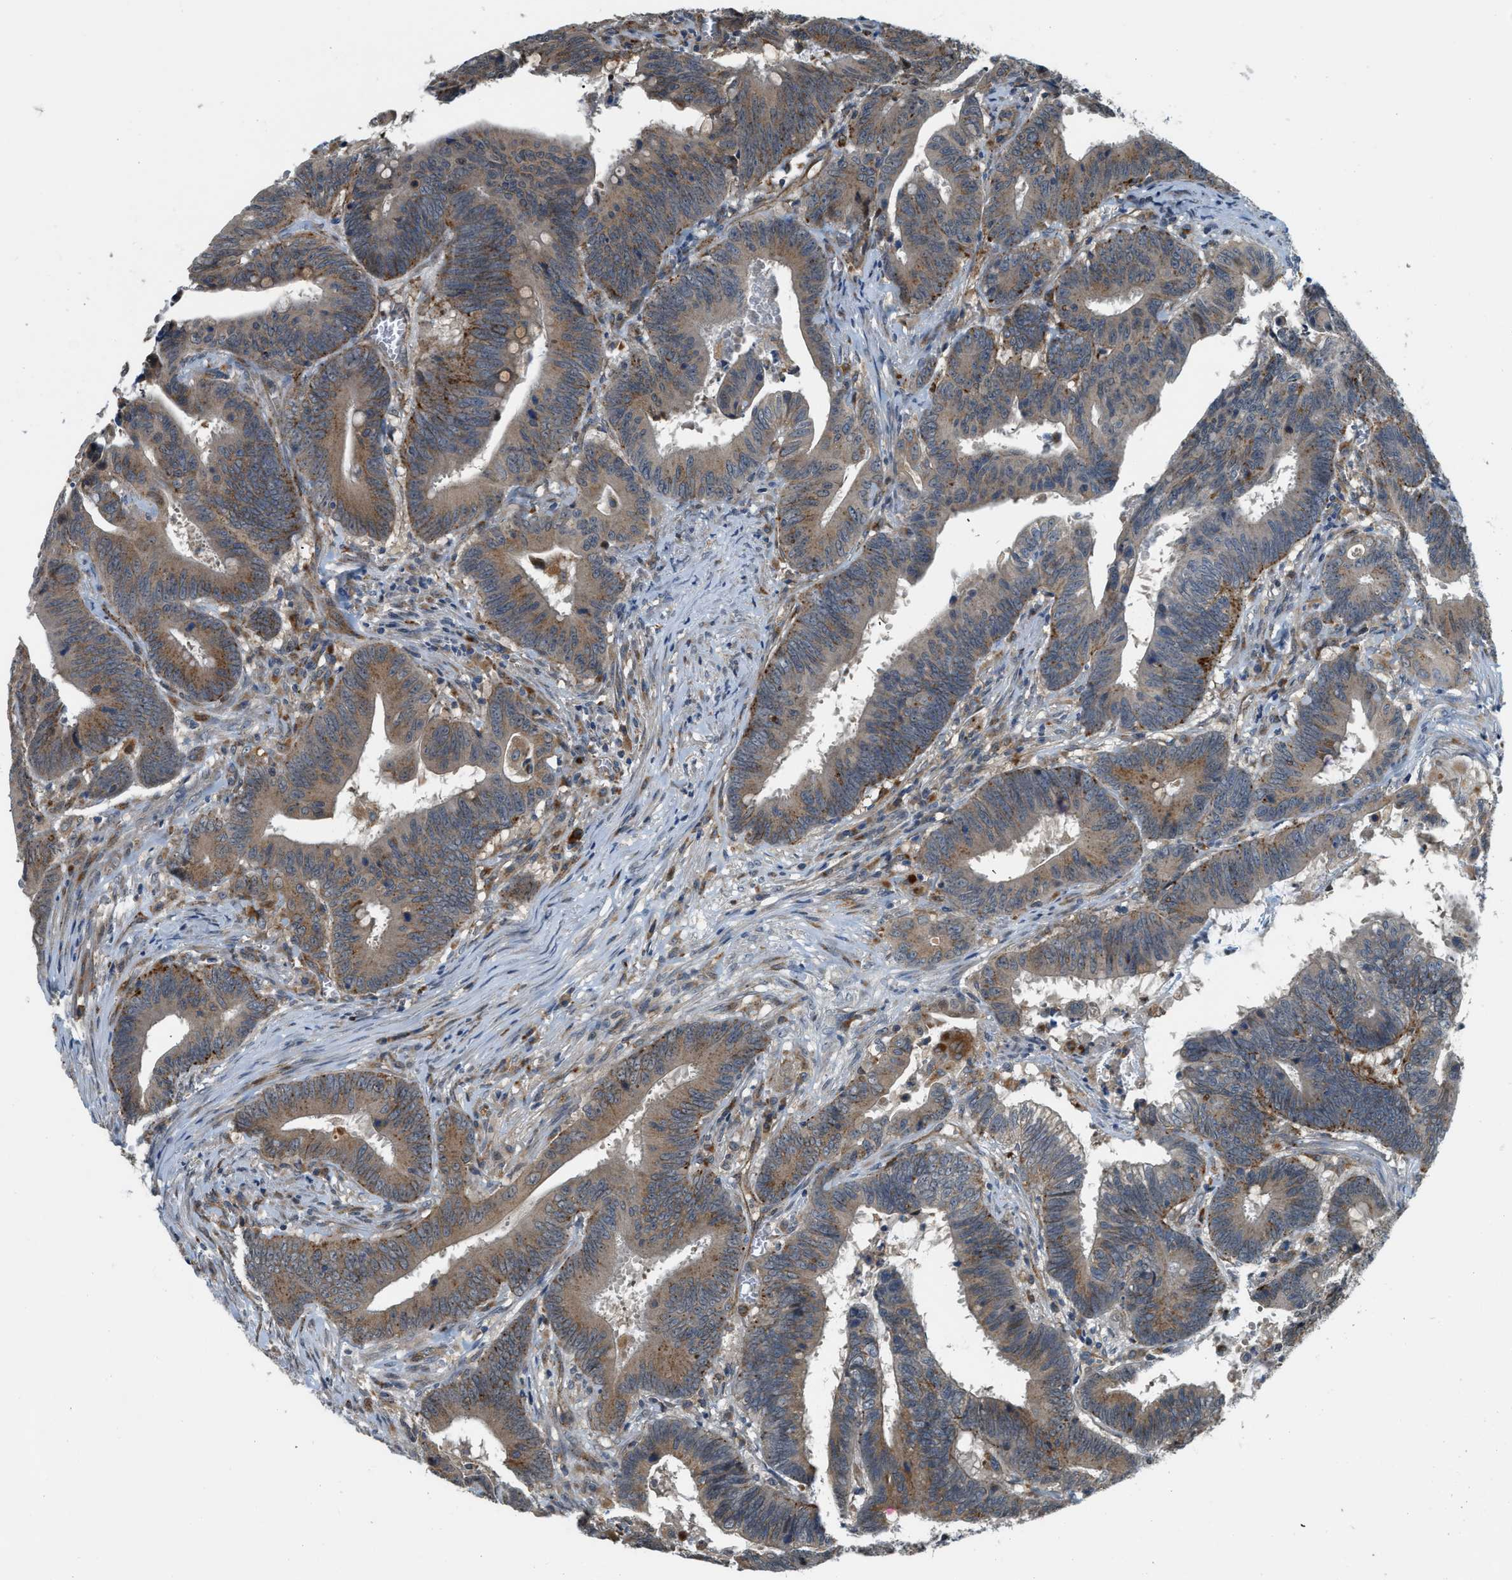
{"staining": {"intensity": "moderate", "quantity": ">75%", "location": "cytoplasmic/membranous"}, "tissue": "colorectal cancer", "cell_type": "Tumor cells", "image_type": "cancer", "snomed": [{"axis": "morphology", "description": "Adenocarcinoma, NOS"}, {"axis": "topography", "description": "Colon"}], "caption": "Immunohistochemical staining of human adenocarcinoma (colorectal) shows moderate cytoplasmic/membranous protein expression in approximately >75% of tumor cells.", "gene": "STARD3NL", "patient": {"sex": "male", "age": 45}}